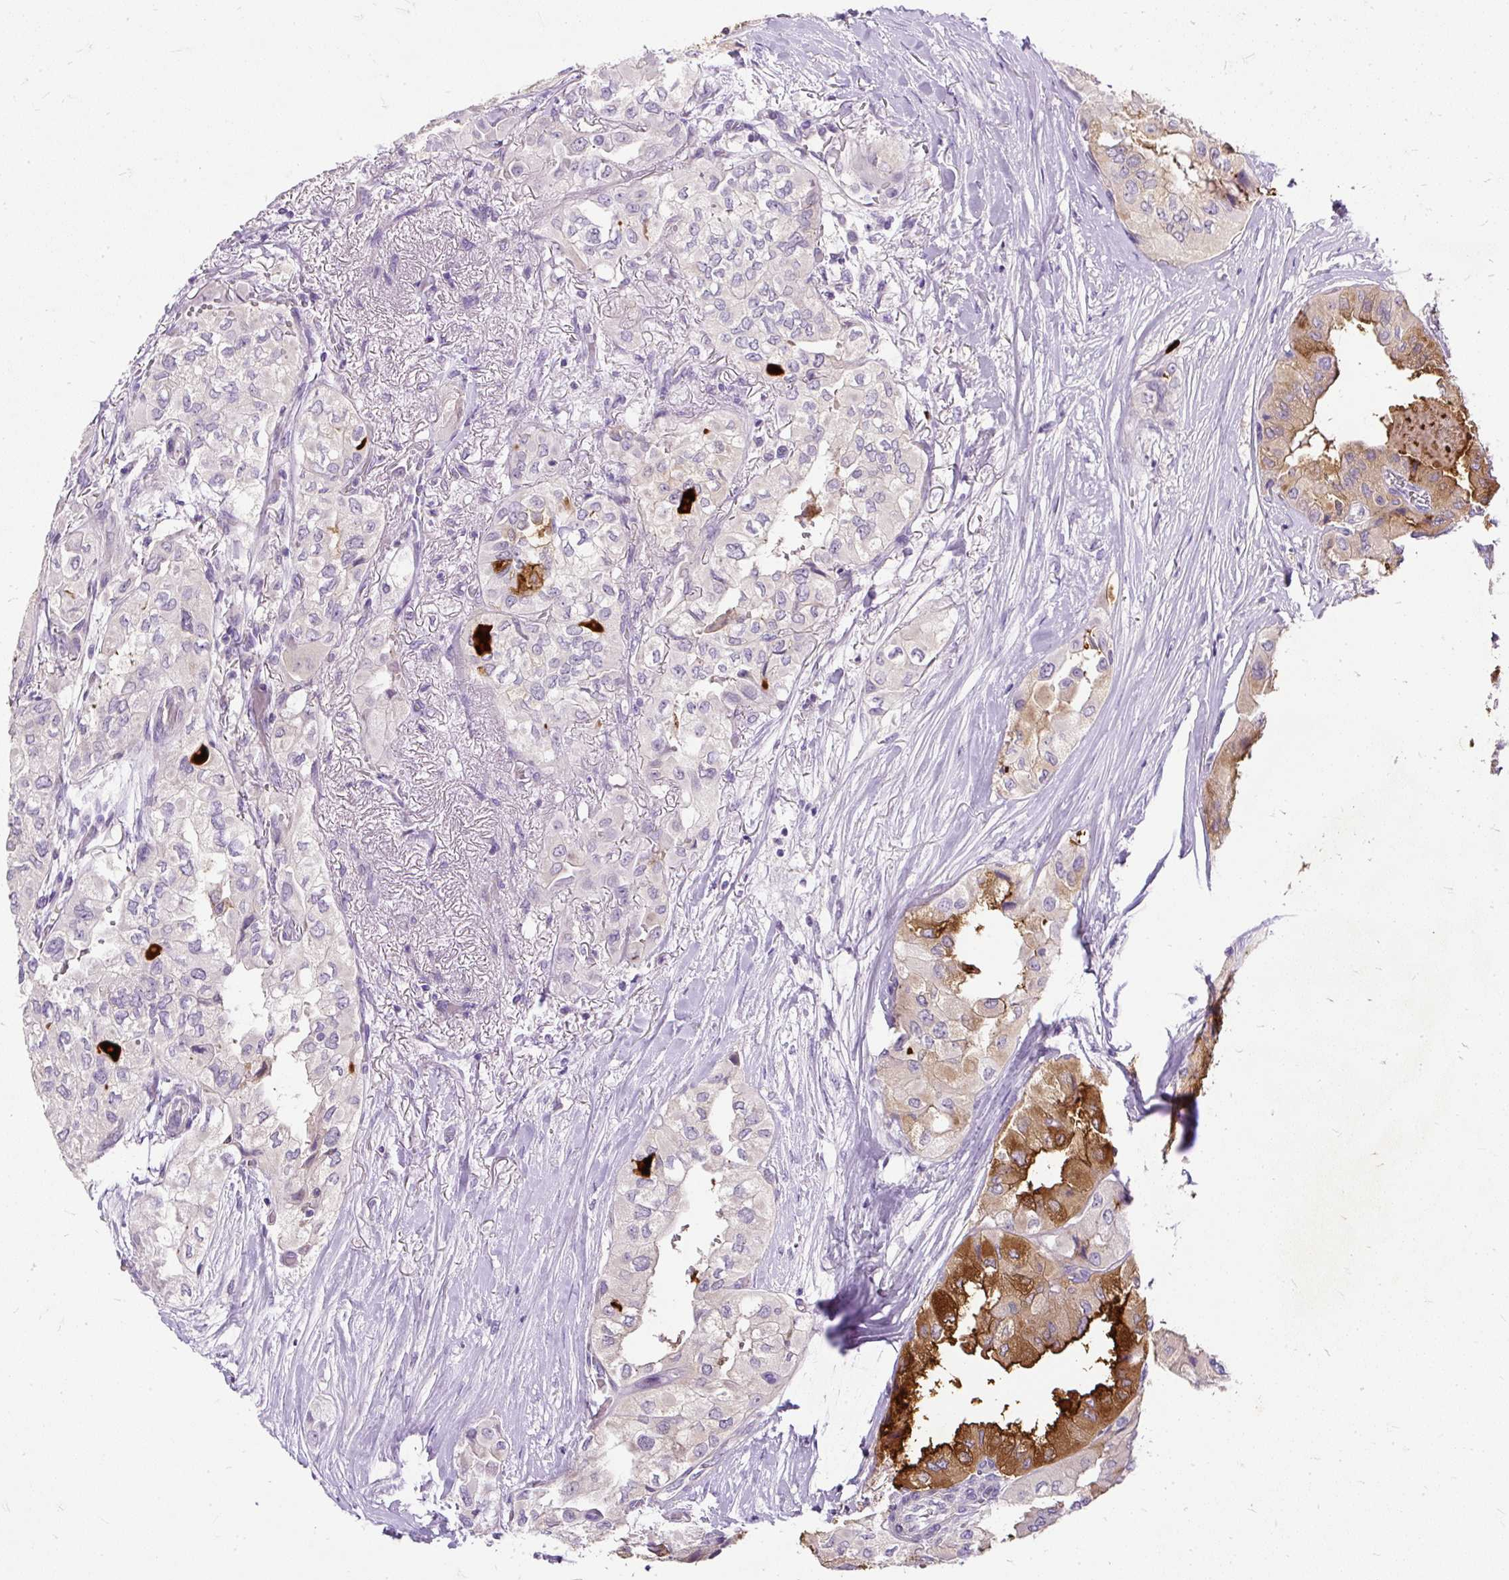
{"staining": {"intensity": "strong", "quantity": "<25%", "location": "cytoplasmic/membranous"}, "tissue": "thyroid cancer", "cell_type": "Tumor cells", "image_type": "cancer", "snomed": [{"axis": "morphology", "description": "Papillary adenocarcinoma, NOS"}, {"axis": "topography", "description": "Thyroid gland"}], "caption": "This image displays immunohistochemistry (IHC) staining of thyroid papillary adenocarcinoma, with medium strong cytoplasmic/membranous staining in about <25% of tumor cells.", "gene": "KRTAP20-3", "patient": {"sex": "female", "age": 59}}